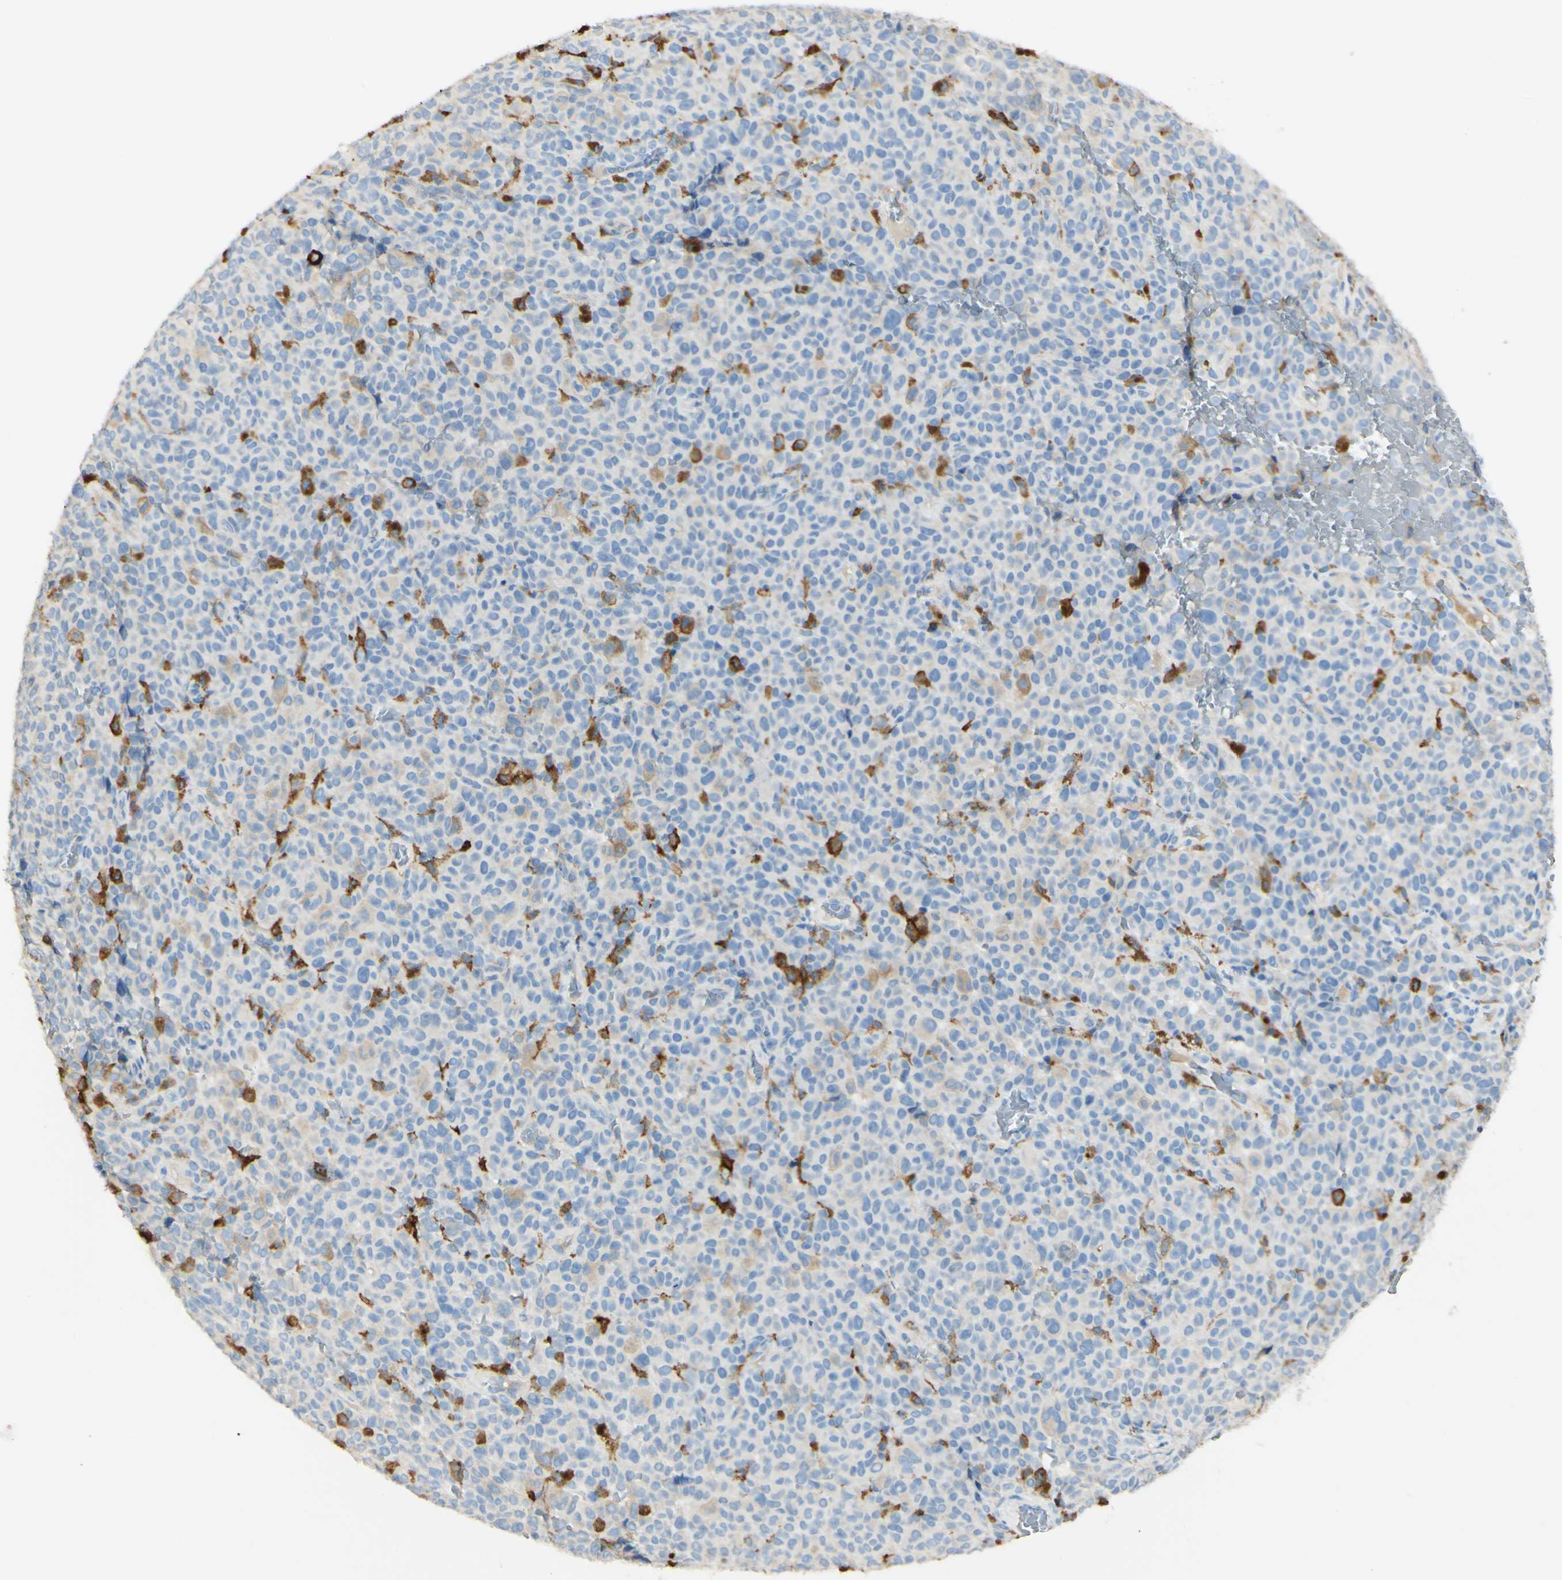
{"staining": {"intensity": "weak", "quantity": "<25%", "location": "cytoplasmic/membranous"}, "tissue": "melanoma", "cell_type": "Tumor cells", "image_type": "cancer", "snomed": [{"axis": "morphology", "description": "Malignant melanoma, NOS"}, {"axis": "topography", "description": "Skin"}], "caption": "A micrograph of human malignant melanoma is negative for staining in tumor cells. (DAB IHC with hematoxylin counter stain).", "gene": "FCGRT", "patient": {"sex": "female", "age": 82}}